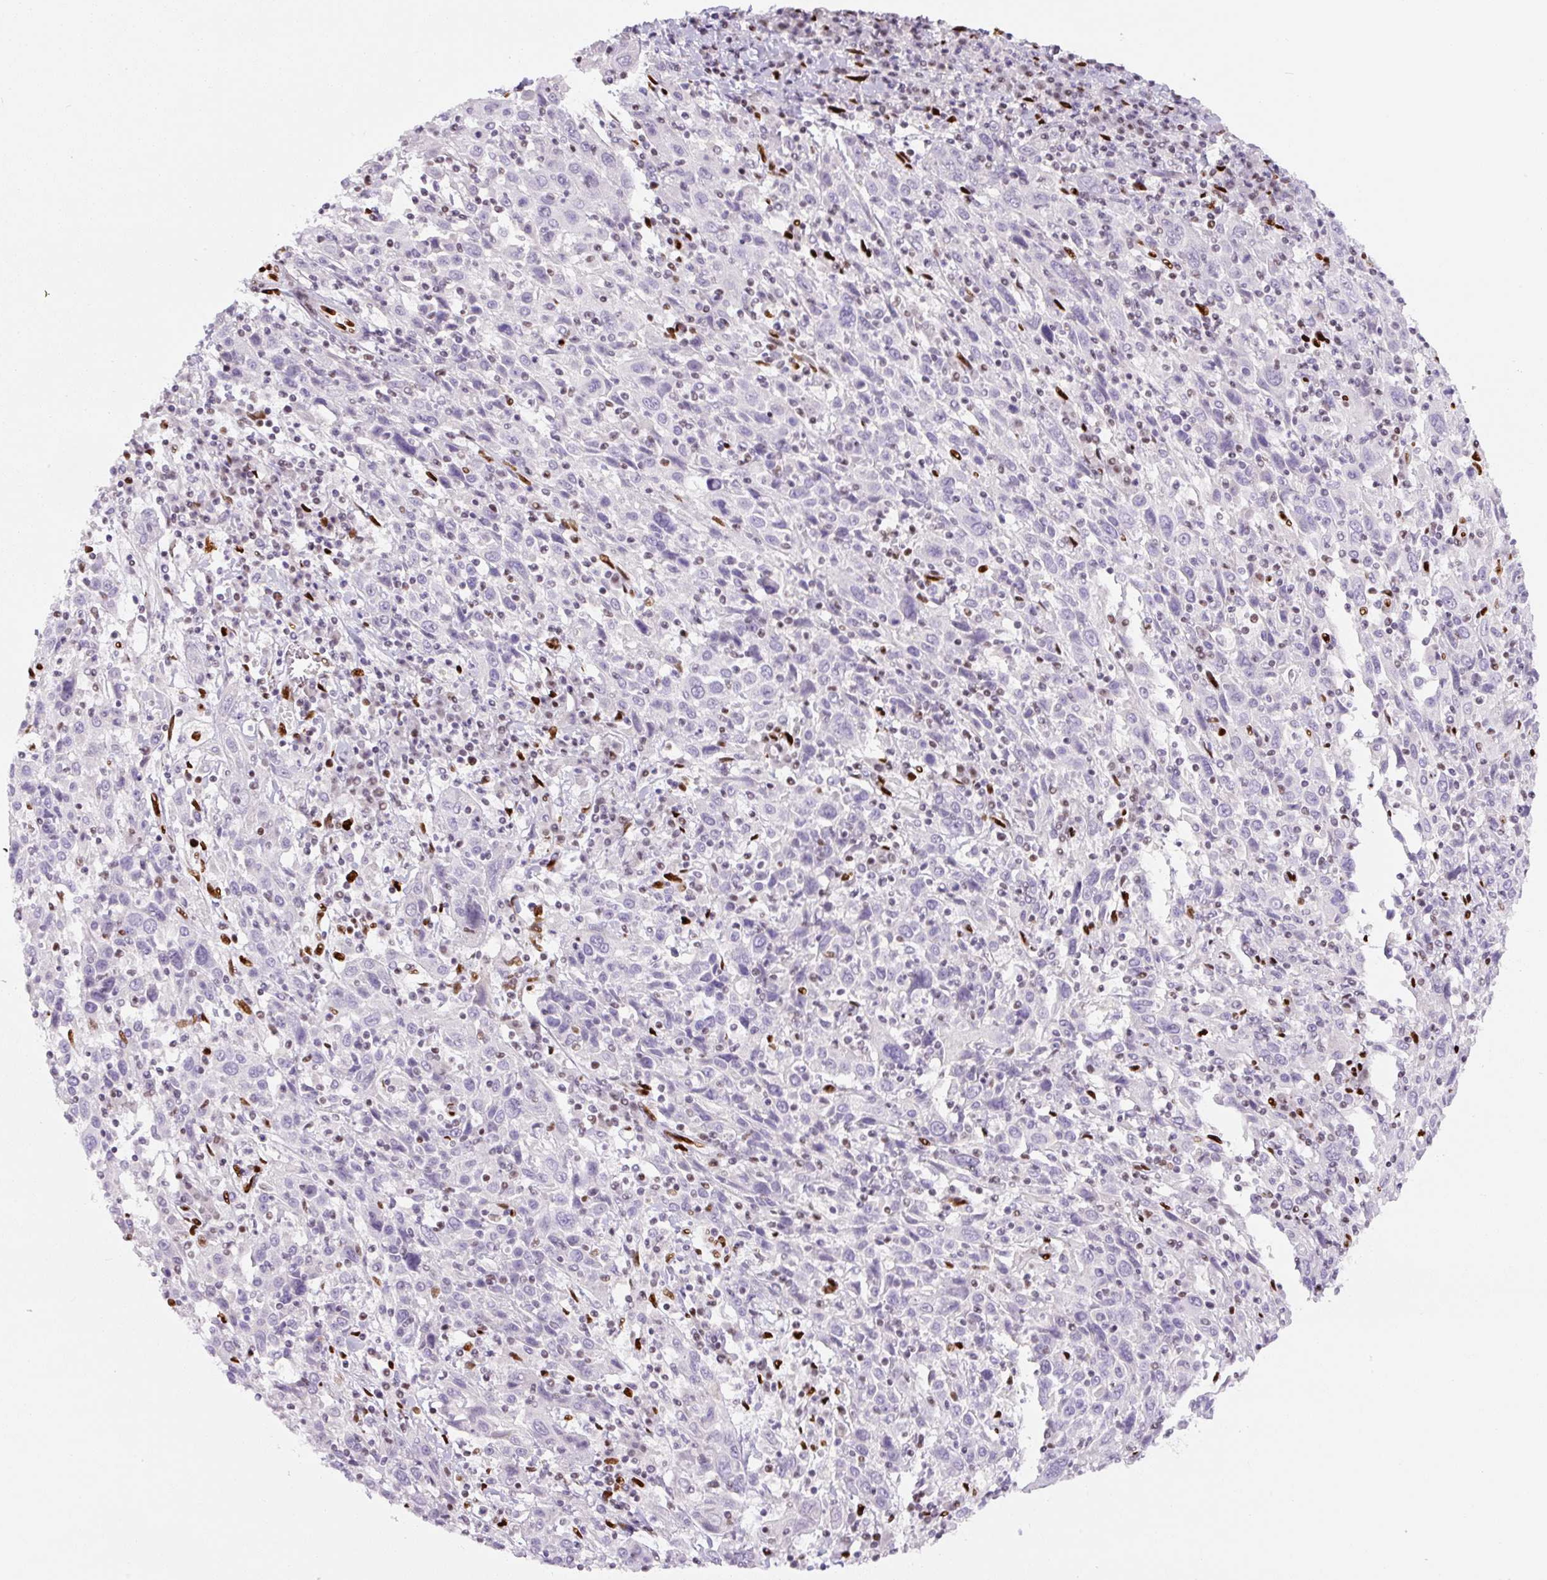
{"staining": {"intensity": "negative", "quantity": "none", "location": "none"}, "tissue": "cervical cancer", "cell_type": "Tumor cells", "image_type": "cancer", "snomed": [{"axis": "morphology", "description": "Squamous cell carcinoma, NOS"}, {"axis": "topography", "description": "Cervix"}], "caption": "Immunohistochemistry histopathology image of human cervical squamous cell carcinoma stained for a protein (brown), which demonstrates no staining in tumor cells.", "gene": "ZEB1", "patient": {"sex": "female", "age": 46}}